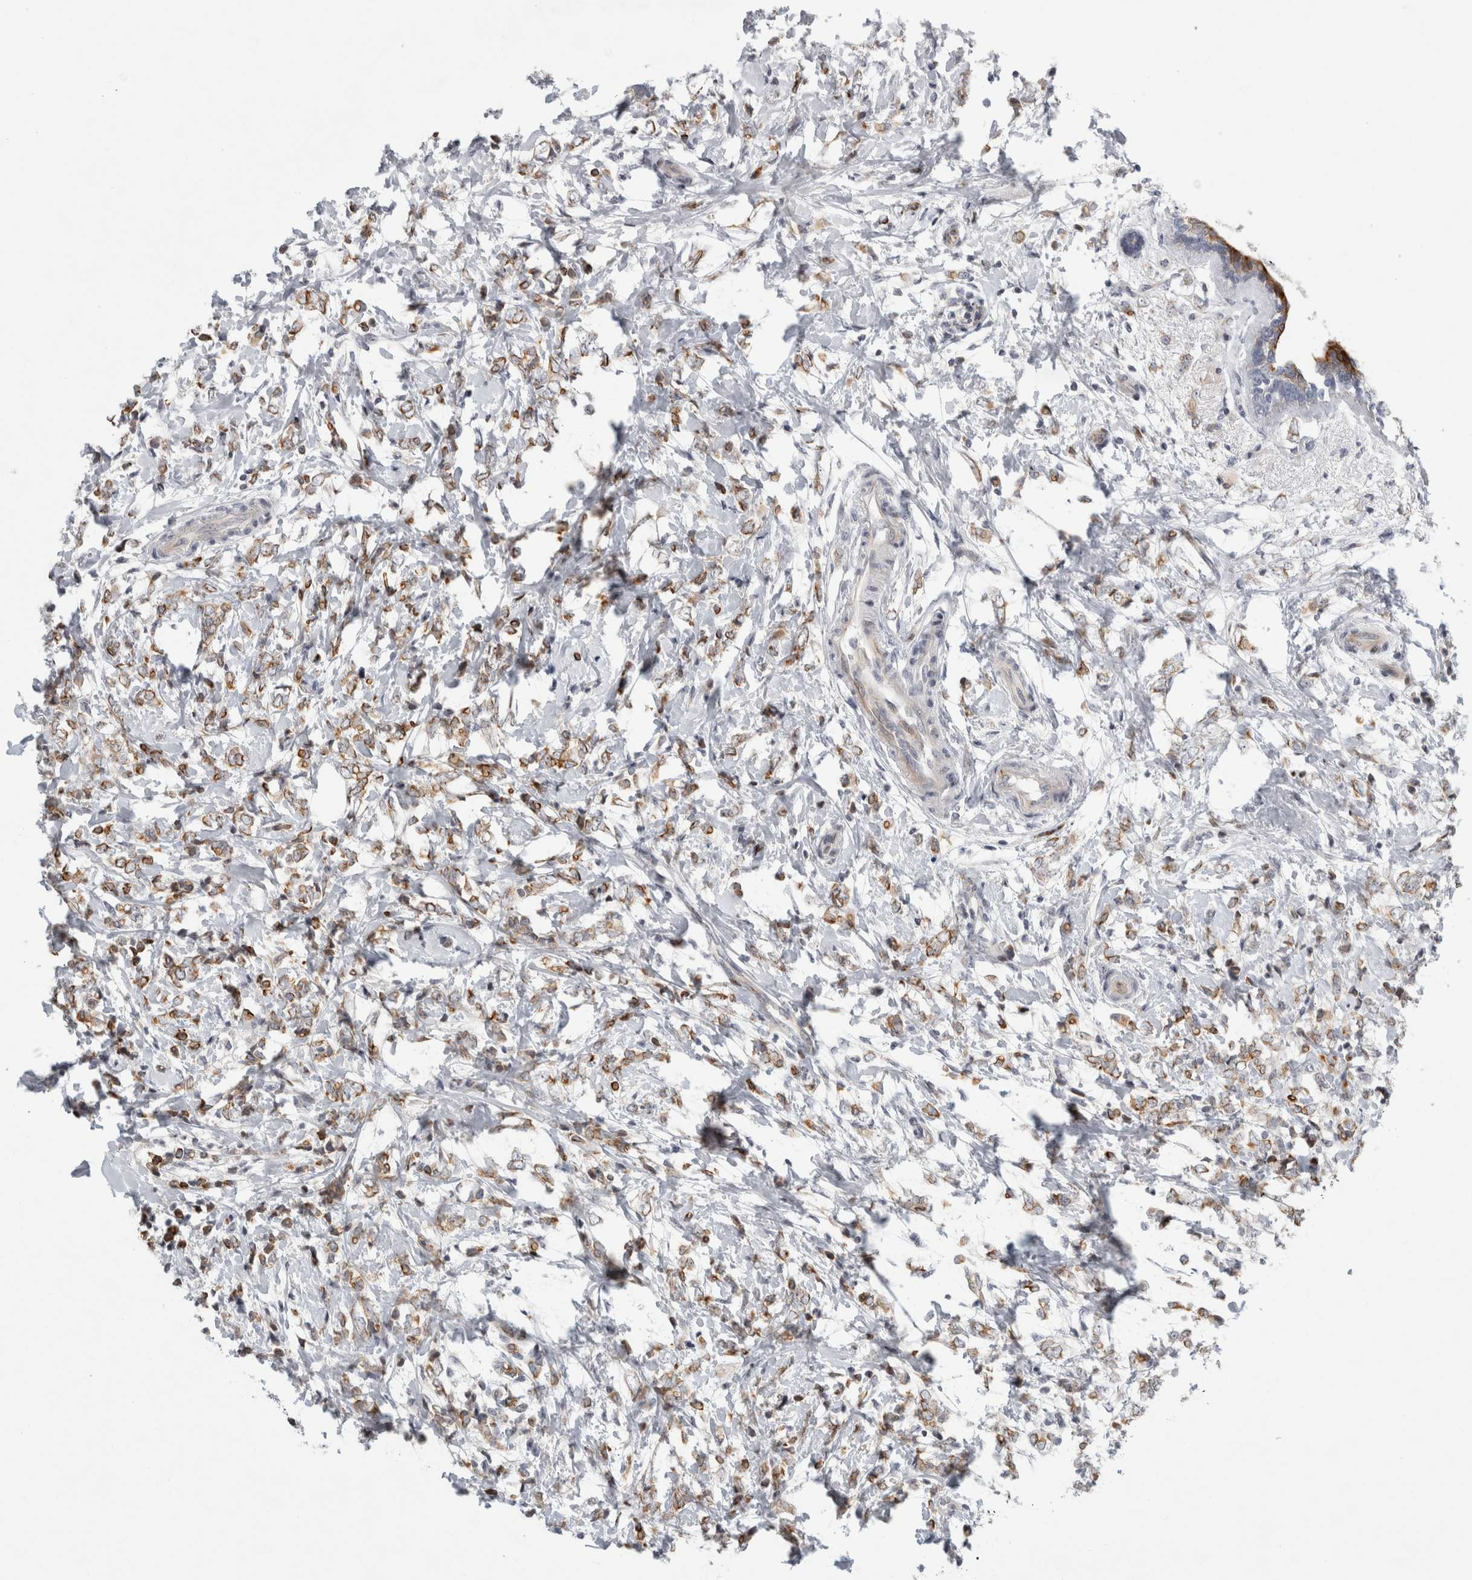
{"staining": {"intensity": "moderate", "quantity": ">75%", "location": "cytoplasmic/membranous"}, "tissue": "breast cancer", "cell_type": "Tumor cells", "image_type": "cancer", "snomed": [{"axis": "morphology", "description": "Normal tissue, NOS"}, {"axis": "morphology", "description": "Lobular carcinoma"}, {"axis": "topography", "description": "Breast"}], "caption": "Tumor cells demonstrate medium levels of moderate cytoplasmic/membranous positivity in approximately >75% of cells in human breast lobular carcinoma. (DAB (3,3'-diaminobenzidine) IHC with brightfield microscopy, high magnification).", "gene": "UTP25", "patient": {"sex": "female", "age": 47}}